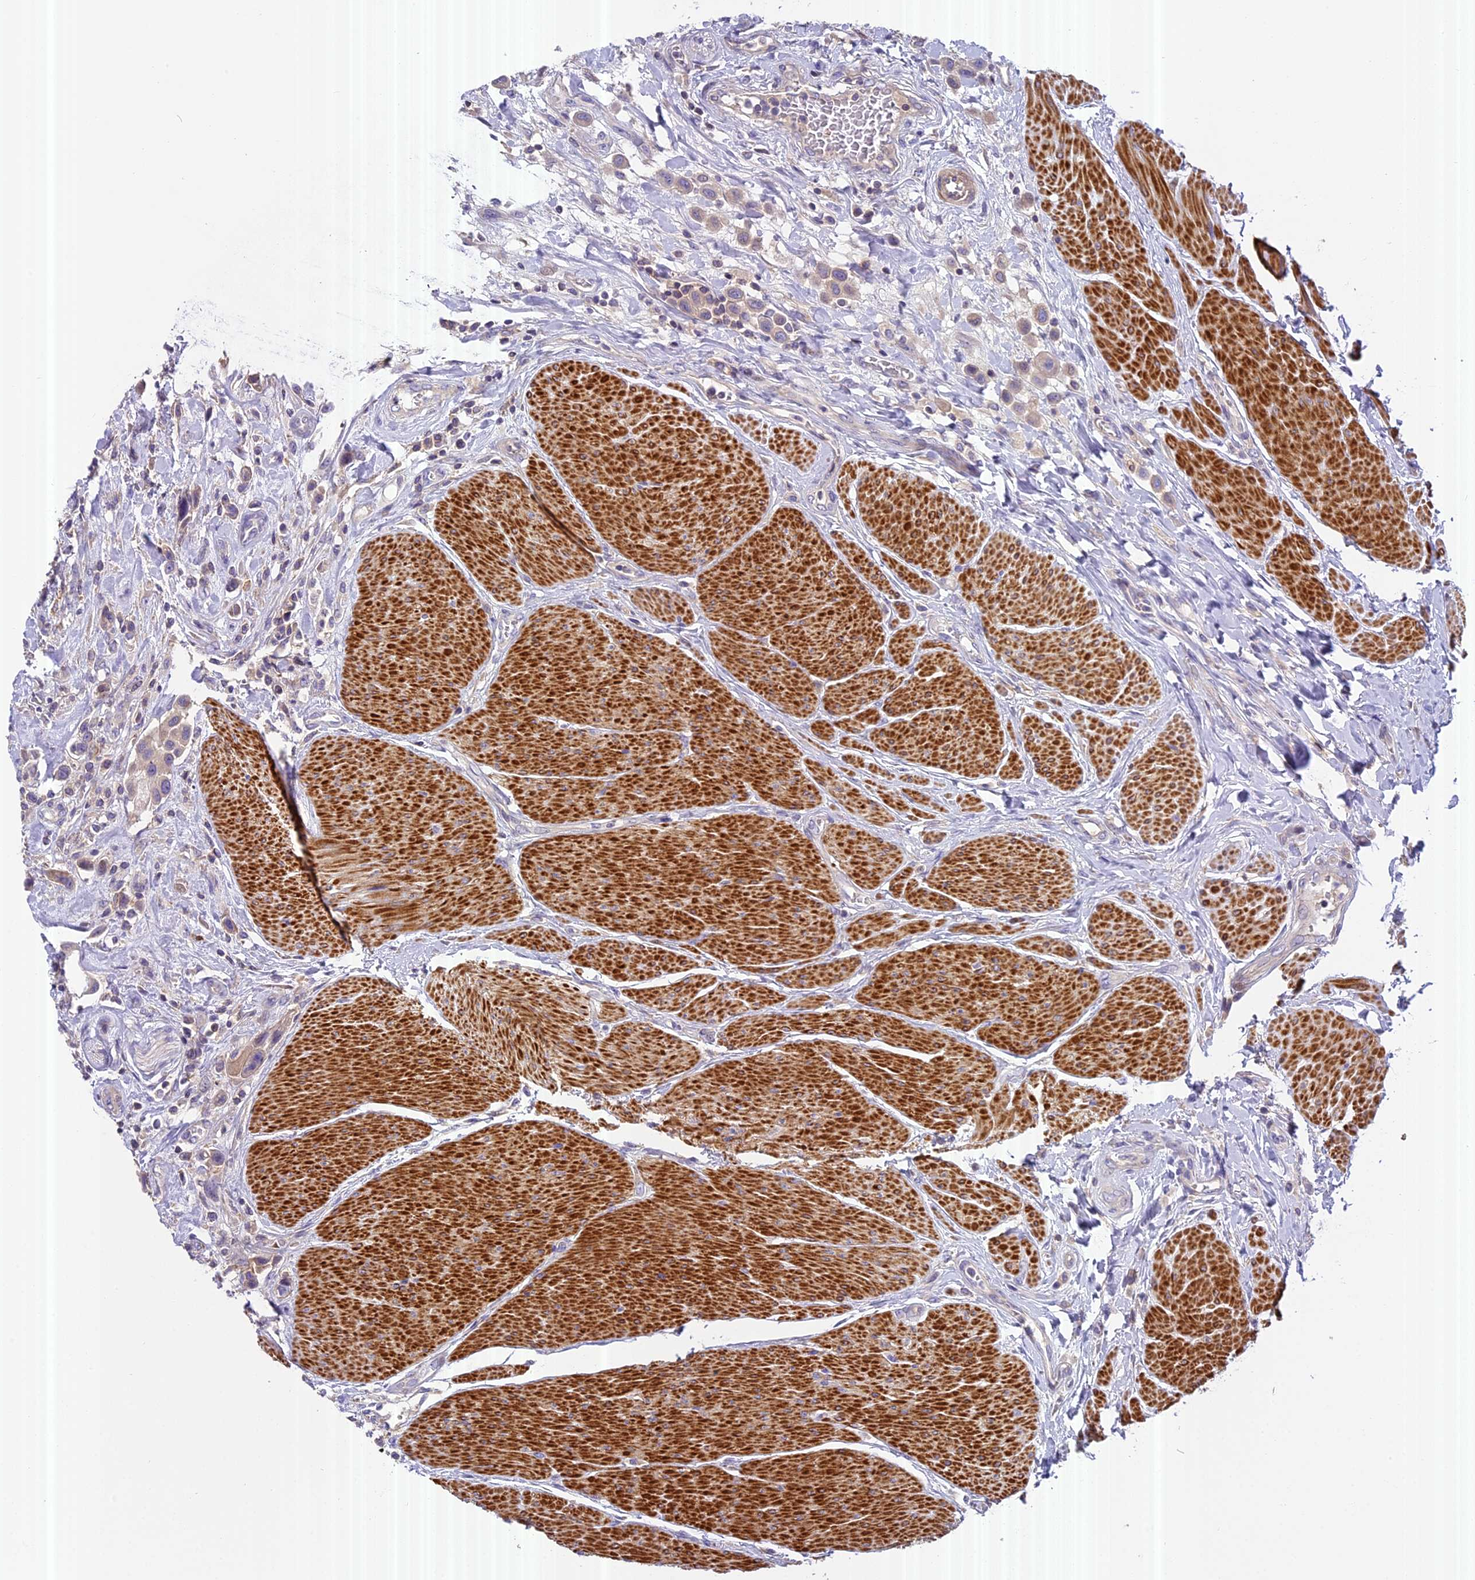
{"staining": {"intensity": "weak", "quantity": "<25%", "location": "cytoplasmic/membranous"}, "tissue": "urothelial cancer", "cell_type": "Tumor cells", "image_type": "cancer", "snomed": [{"axis": "morphology", "description": "Urothelial carcinoma, High grade"}, {"axis": "topography", "description": "Urinary bladder"}], "caption": "The micrograph shows no significant expression in tumor cells of high-grade urothelial carcinoma. (DAB IHC, high magnification).", "gene": "FAM98C", "patient": {"sex": "male", "age": 50}}